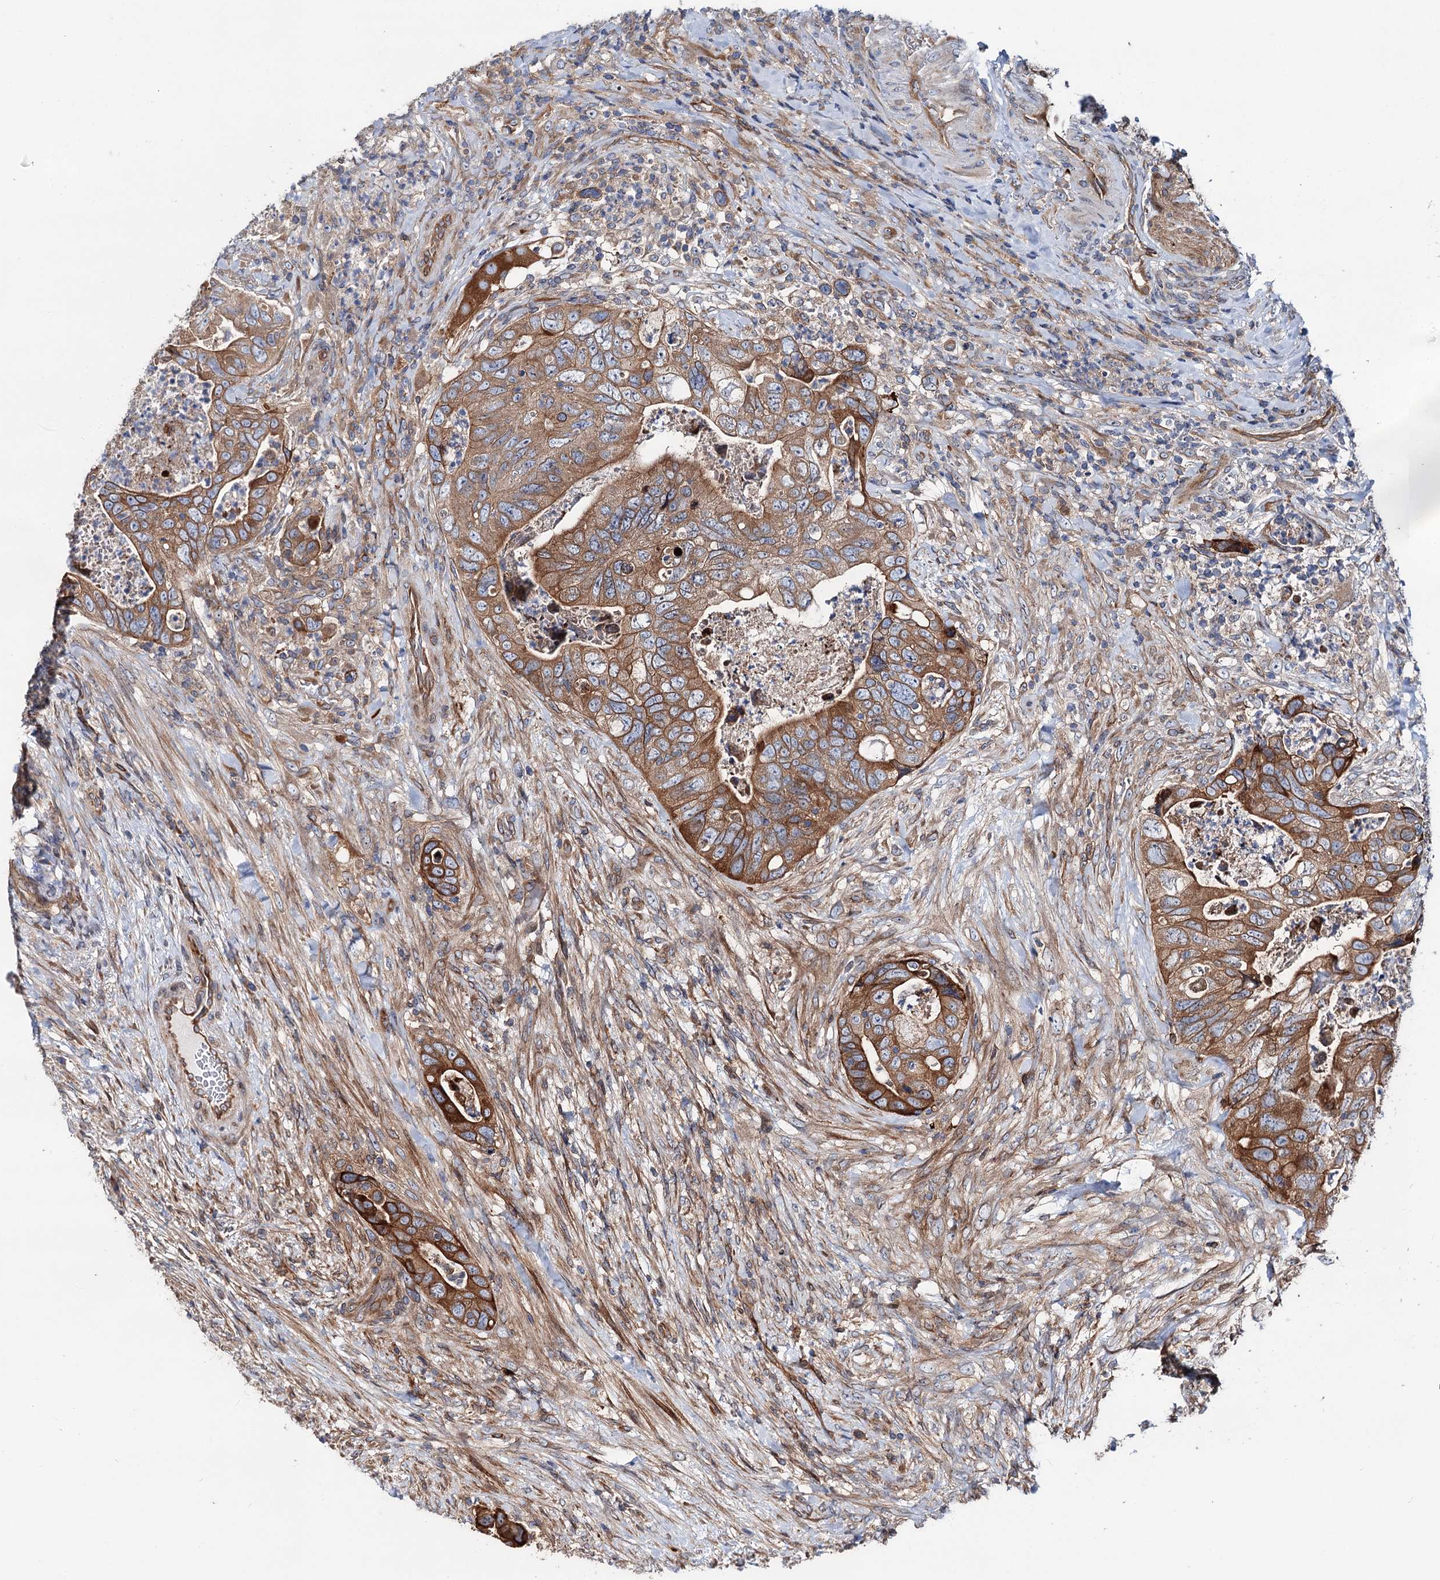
{"staining": {"intensity": "strong", "quantity": ">75%", "location": "cytoplasmic/membranous"}, "tissue": "colorectal cancer", "cell_type": "Tumor cells", "image_type": "cancer", "snomed": [{"axis": "morphology", "description": "Adenocarcinoma, NOS"}, {"axis": "topography", "description": "Rectum"}], "caption": "Immunohistochemical staining of human colorectal cancer (adenocarcinoma) demonstrates high levels of strong cytoplasmic/membranous protein staining in approximately >75% of tumor cells. Using DAB (3,3'-diaminobenzidine) (brown) and hematoxylin (blue) stains, captured at high magnification using brightfield microscopy.", "gene": "PTDSS2", "patient": {"sex": "male", "age": 63}}